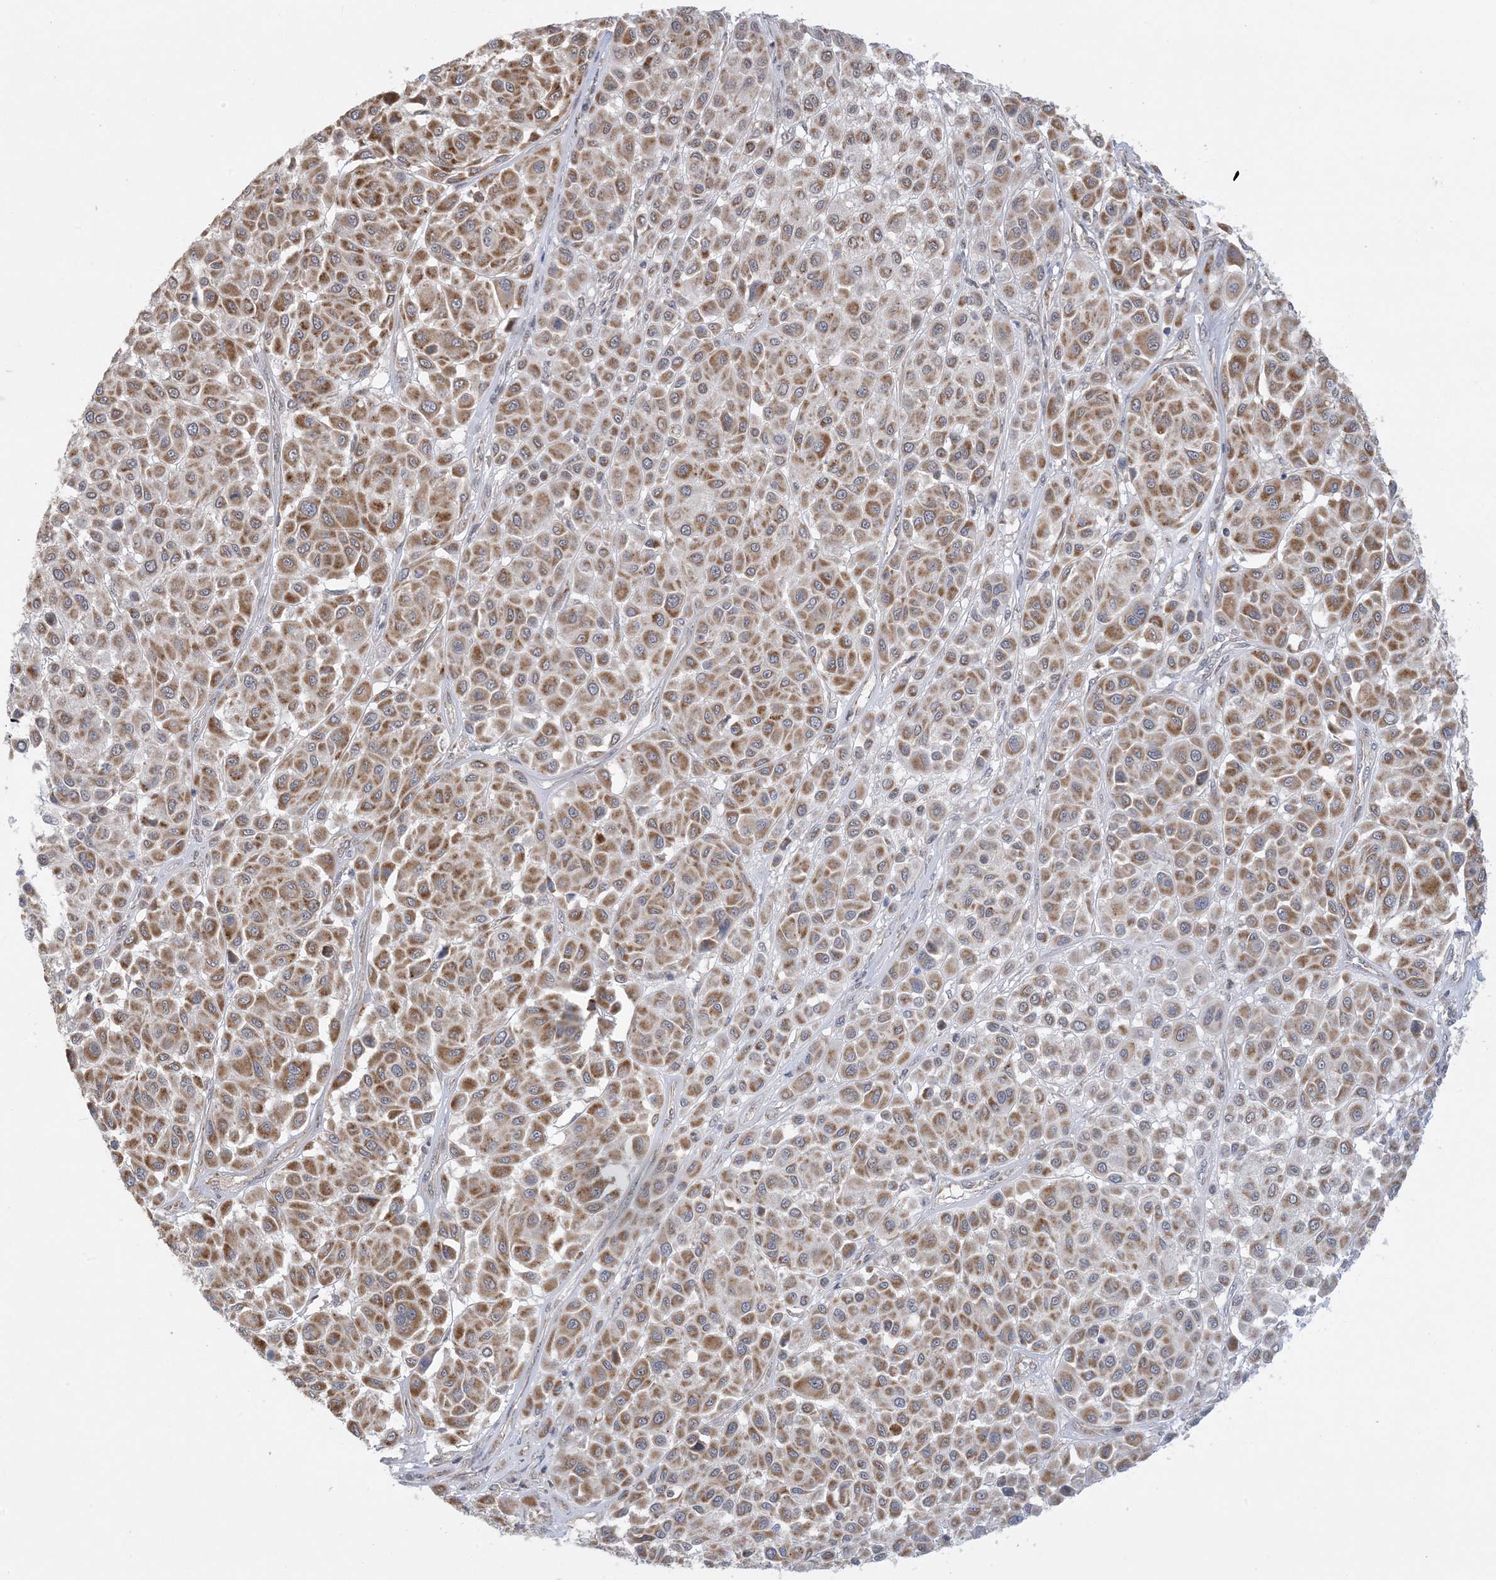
{"staining": {"intensity": "moderate", "quantity": ">75%", "location": "cytoplasmic/membranous"}, "tissue": "melanoma", "cell_type": "Tumor cells", "image_type": "cancer", "snomed": [{"axis": "morphology", "description": "Malignant melanoma, Metastatic site"}, {"axis": "topography", "description": "Soft tissue"}], "caption": "This image exhibits immunohistochemistry staining of human malignant melanoma (metastatic site), with medium moderate cytoplasmic/membranous positivity in approximately >75% of tumor cells.", "gene": "TRMT10C", "patient": {"sex": "male", "age": 41}}